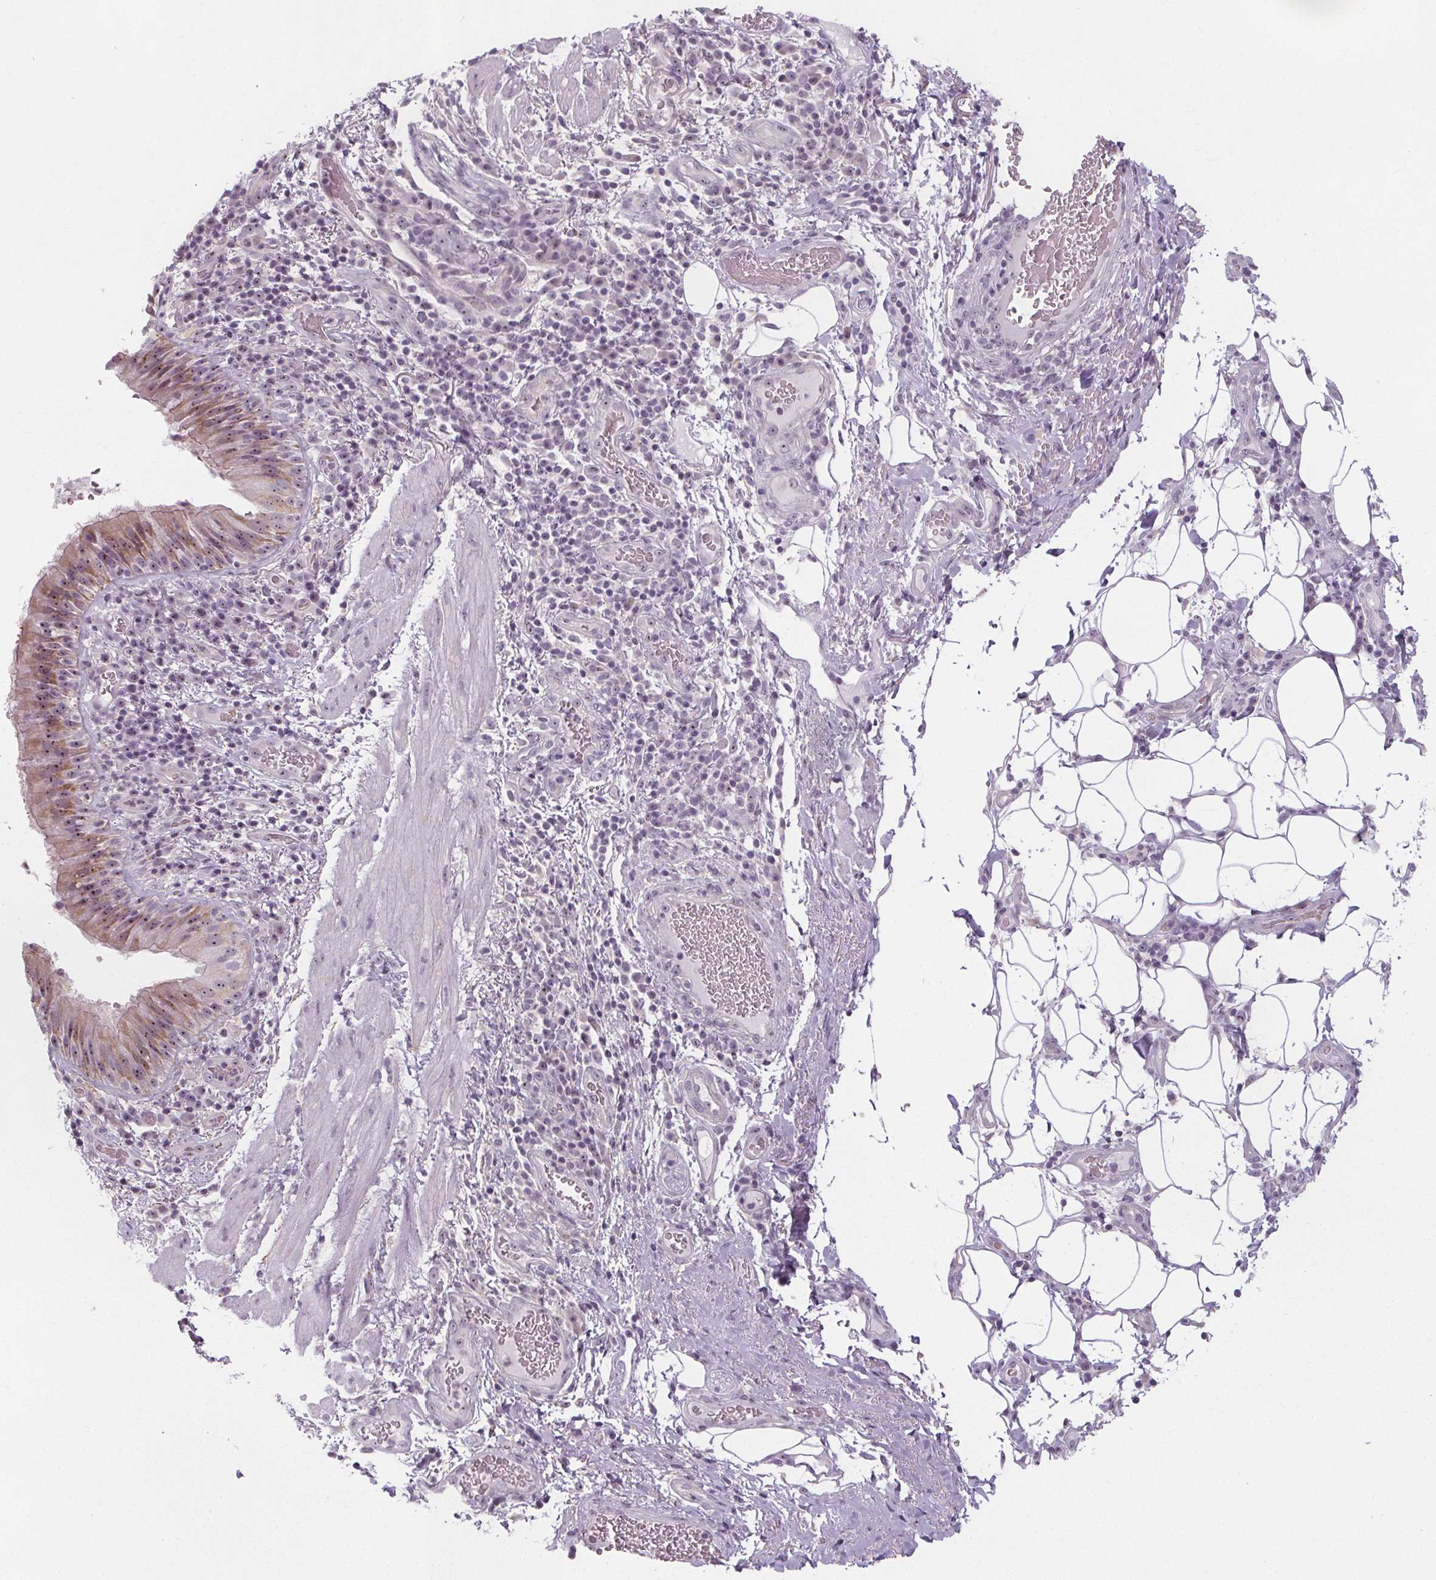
{"staining": {"intensity": "moderate", "quantity": "25%-75%", "location": "cytoplasmic/membranous,nuclear"}, "tissue": "bronchus", "cell_type": "Respiratory epithelial cells", "image_type": "normal", "snomed": [{"axis": "morphology", "description": "Normal tissue, NOS"}, {"axis": "topography", "description": "Lymph node"}, {"axis": "topography", "description": "Bronchus"}], "caption": "Immunohistochemical staining of benign bronchus demonstrates 25%-75% levels of moderate cytoplasmic/membranous,nuclear protein positivity in approximately 25%-75% of respiratory epithelial cells. (IHC, brightfield microscopy, high magnification).", "gene": "NOLC1", "patient": {"sex": "male", "age": 56}}